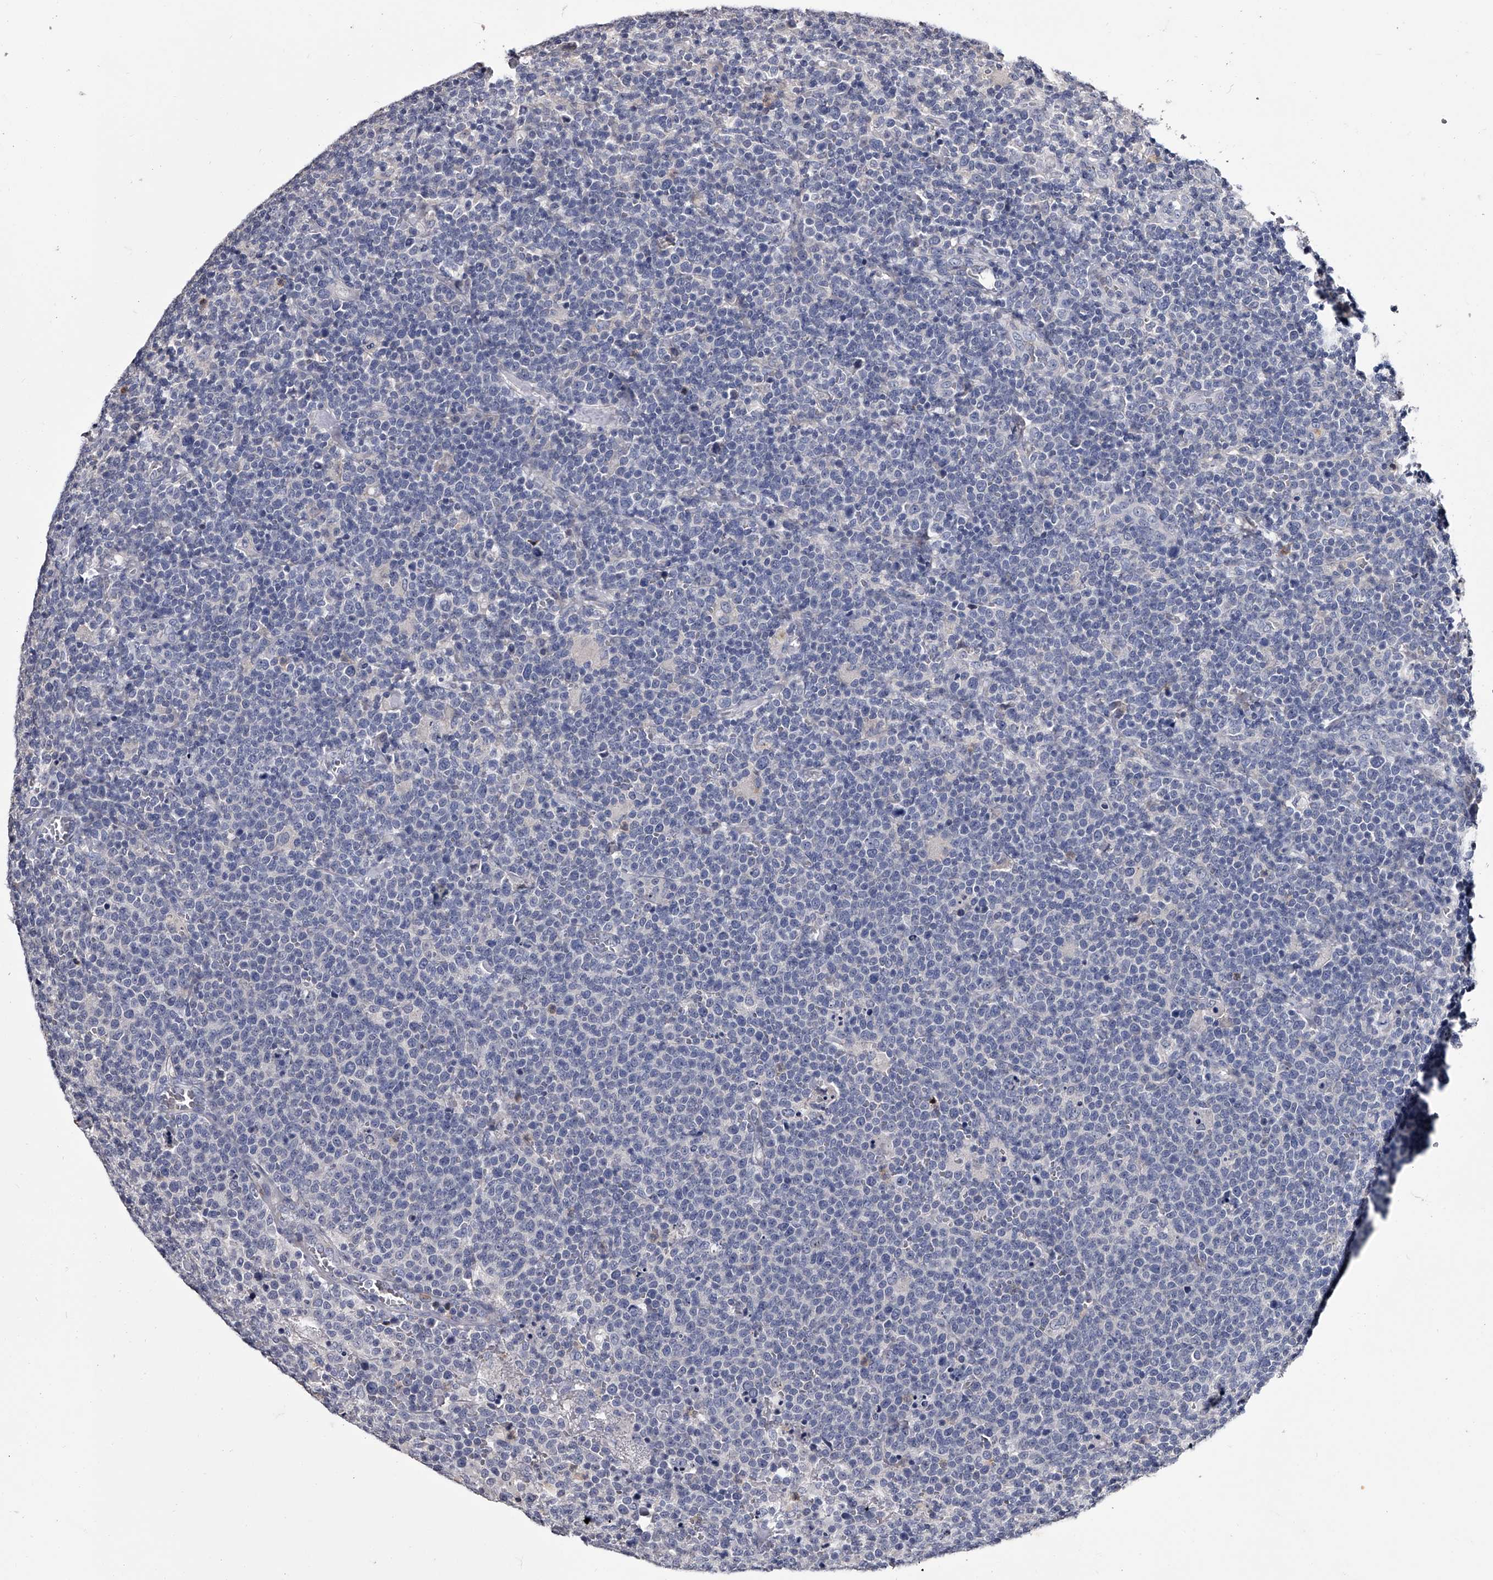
{"staining": {"intensity": "negative", "quantity": "none", "location": "none"}, "tissue": "lymphoma", "cell_type": "Tumor cells", "image_type": "cancer", "snomed": [{"axis": "morphology", "description": "Malignant lymphoma, non-Hodgkin's type, High grade"}, {"axis": "topography", "description": "Lymph node"}], "caption": "DAB (3,3'-diaminobenzidine) immunohistochemical staining of human high-grade malignant lymphoma, non-Hodgkin's type shows no significant staining in tumor cells. (DAB (3,3'-diaminobenzidine) IHC with hematoxylin counter stain).", "gene": "GAPVD1", "patient": {"sex": "male", "age": 61}}